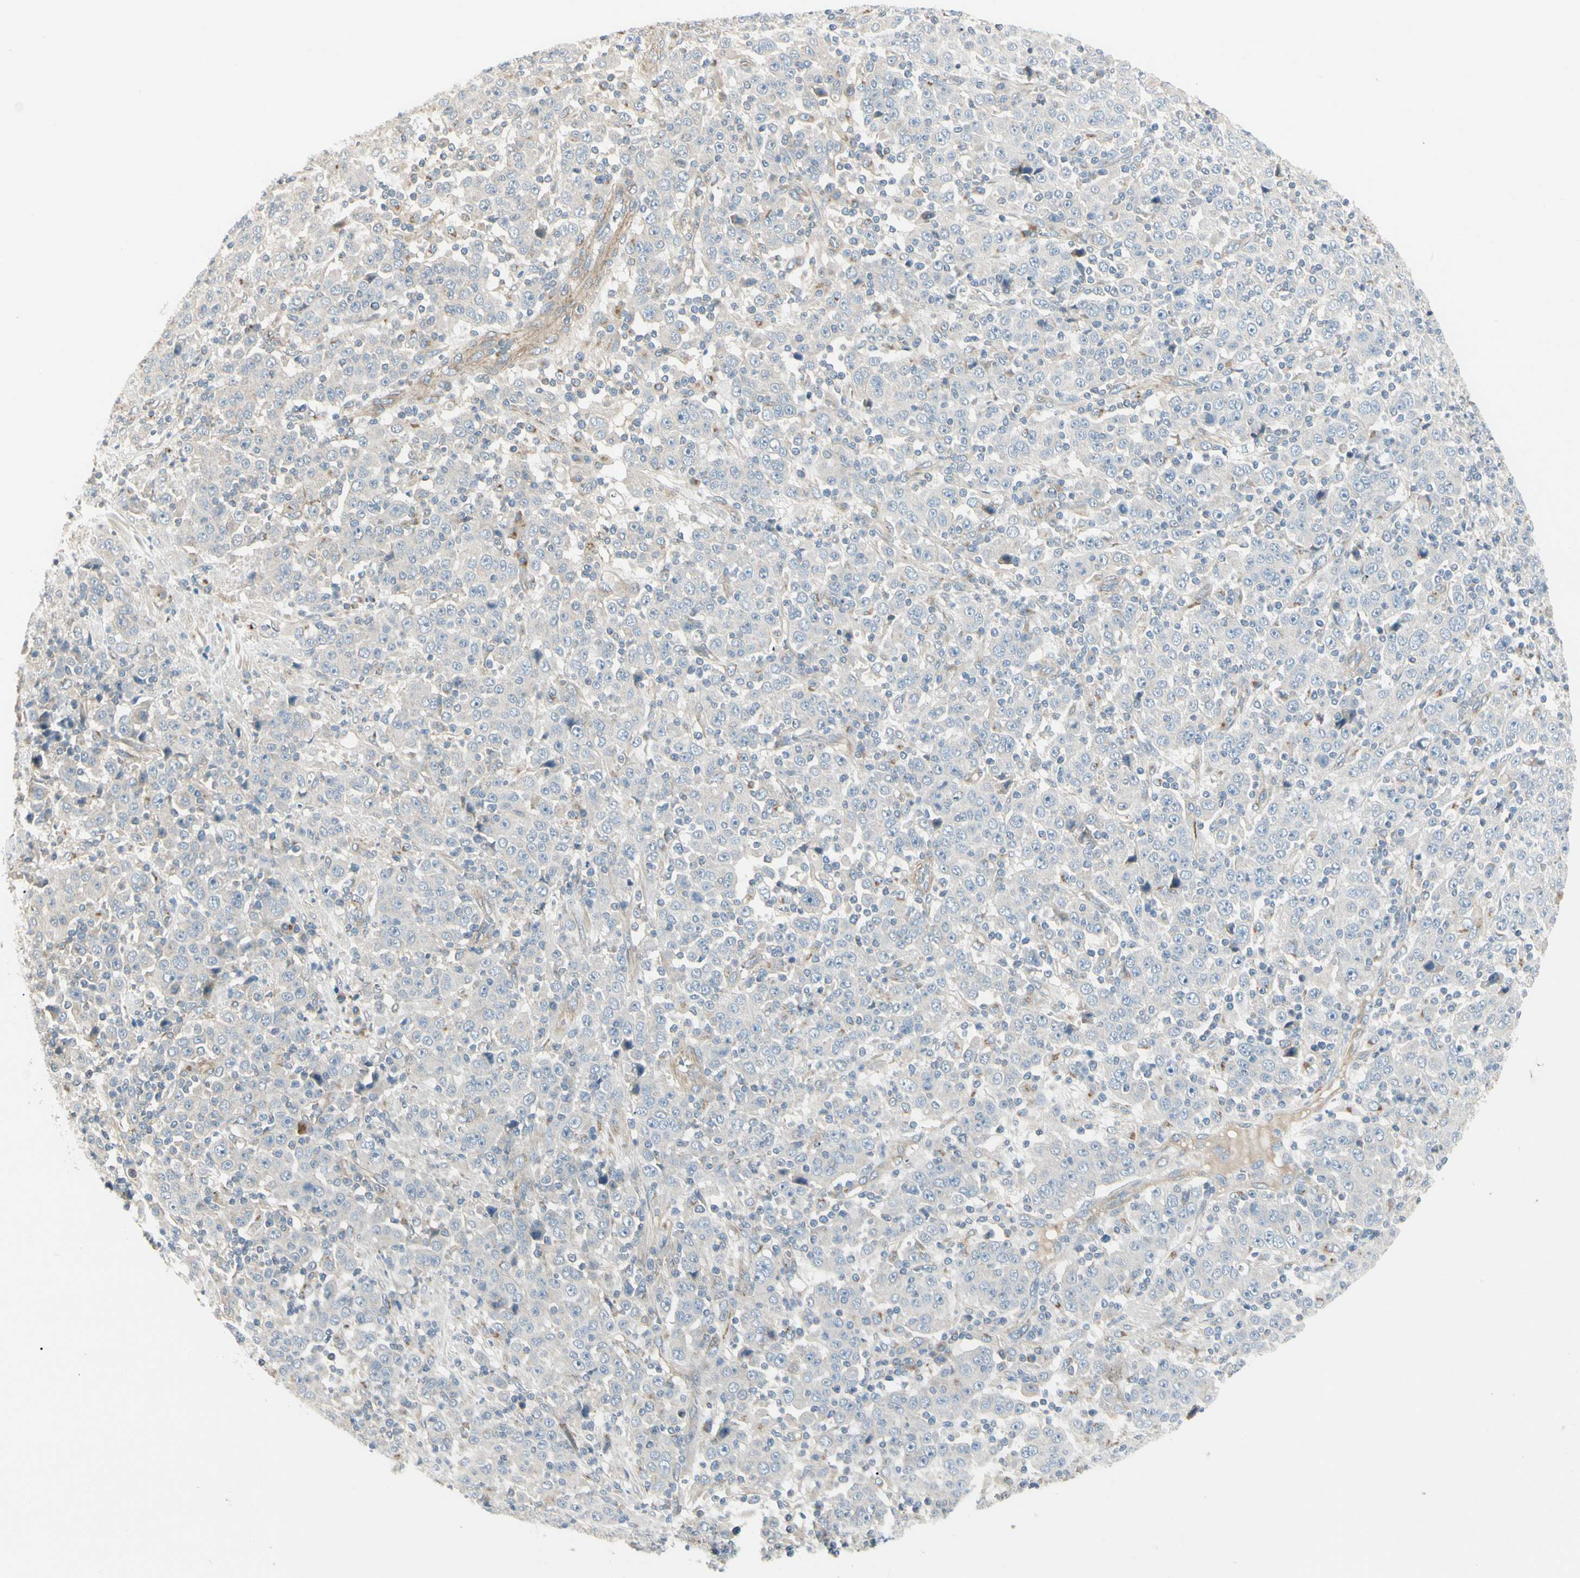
{"staining": {"intensity": "negative", "quantity": "none", "location": "none"}, "tissue": "stomach cancer", "cell_type": "Tumor cells", "image_type": "cancer", "snomed": [{"axis": "morphology", "description": "Normal tissue, NOS"}, {"axis": "morphology", "description": "Adenocarcinoma, NOS"}, {"axis": "topography", "description": "Stomach, upper"}, {"axis": "topography", "description": "Stomach"}], "caption": "High power microscopy micrograph of an immunohistochemistry (IHC) micrograph of adenocarcinoma (stomach), revealing no significant staining in tumor cells.", "gene": "ABCA3", "patient": {"sex": "male", "age": 59}}